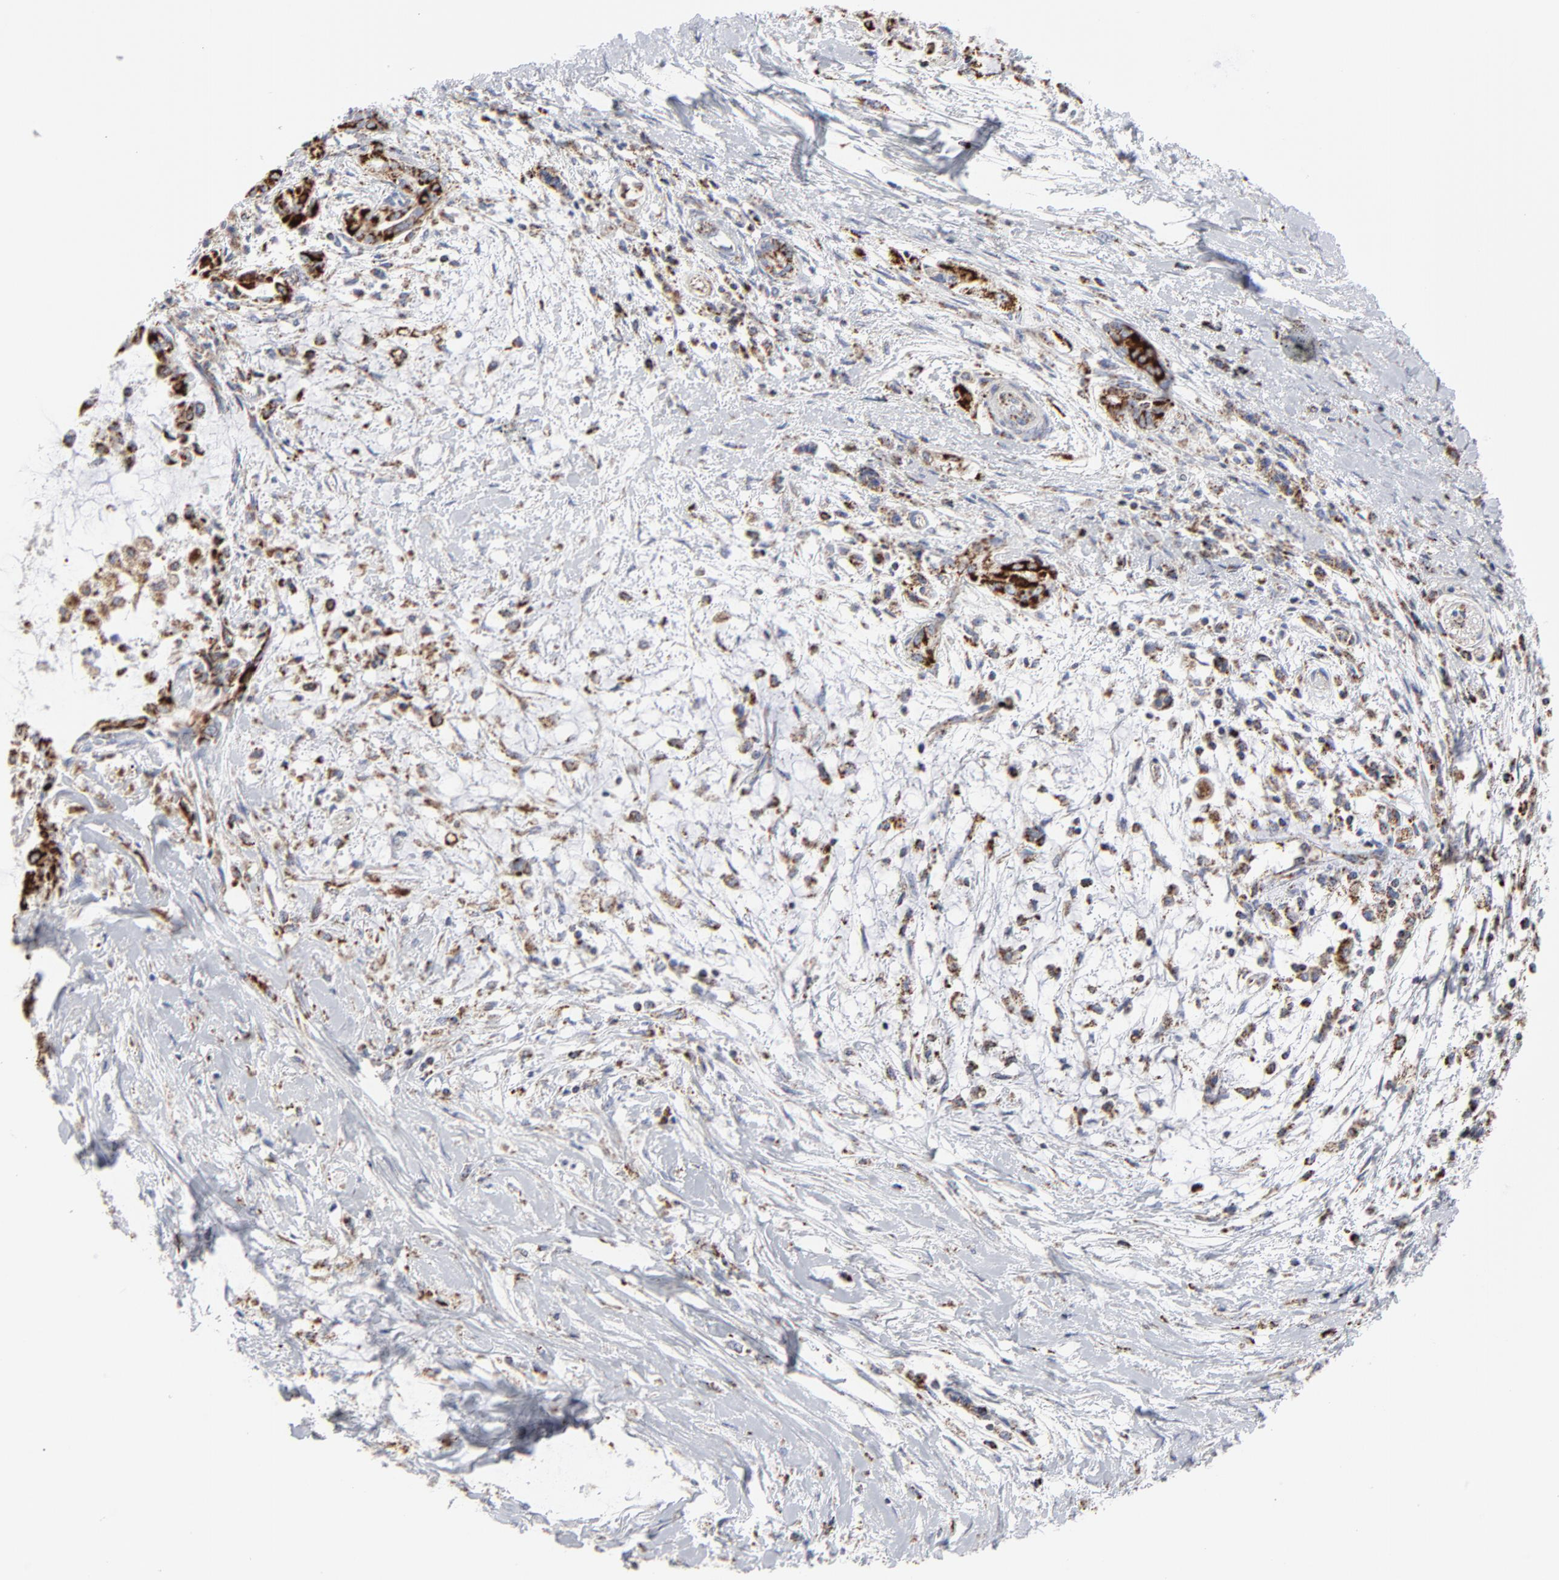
{"staining": {"intensity": "strong", "quantity": ">75%", "location": "cytoplasmic/membranous"}, "tissue": "pancreatic cancer", "cell_type": "Tumor cells", "image_type": "cancer", "snomed": [{"axis": "morphology", "description": "Adenocarcinoma, NOS"}, {"axis": "topography", "description": "Pancreas"}], "caption": "Pancreatic cancer (adenocarcinoma) stained with a protein marker demonstrates strong staining in tumor cells.", "gene": "TXNRD2", "patient": {"sex": "female", "age": 64}}